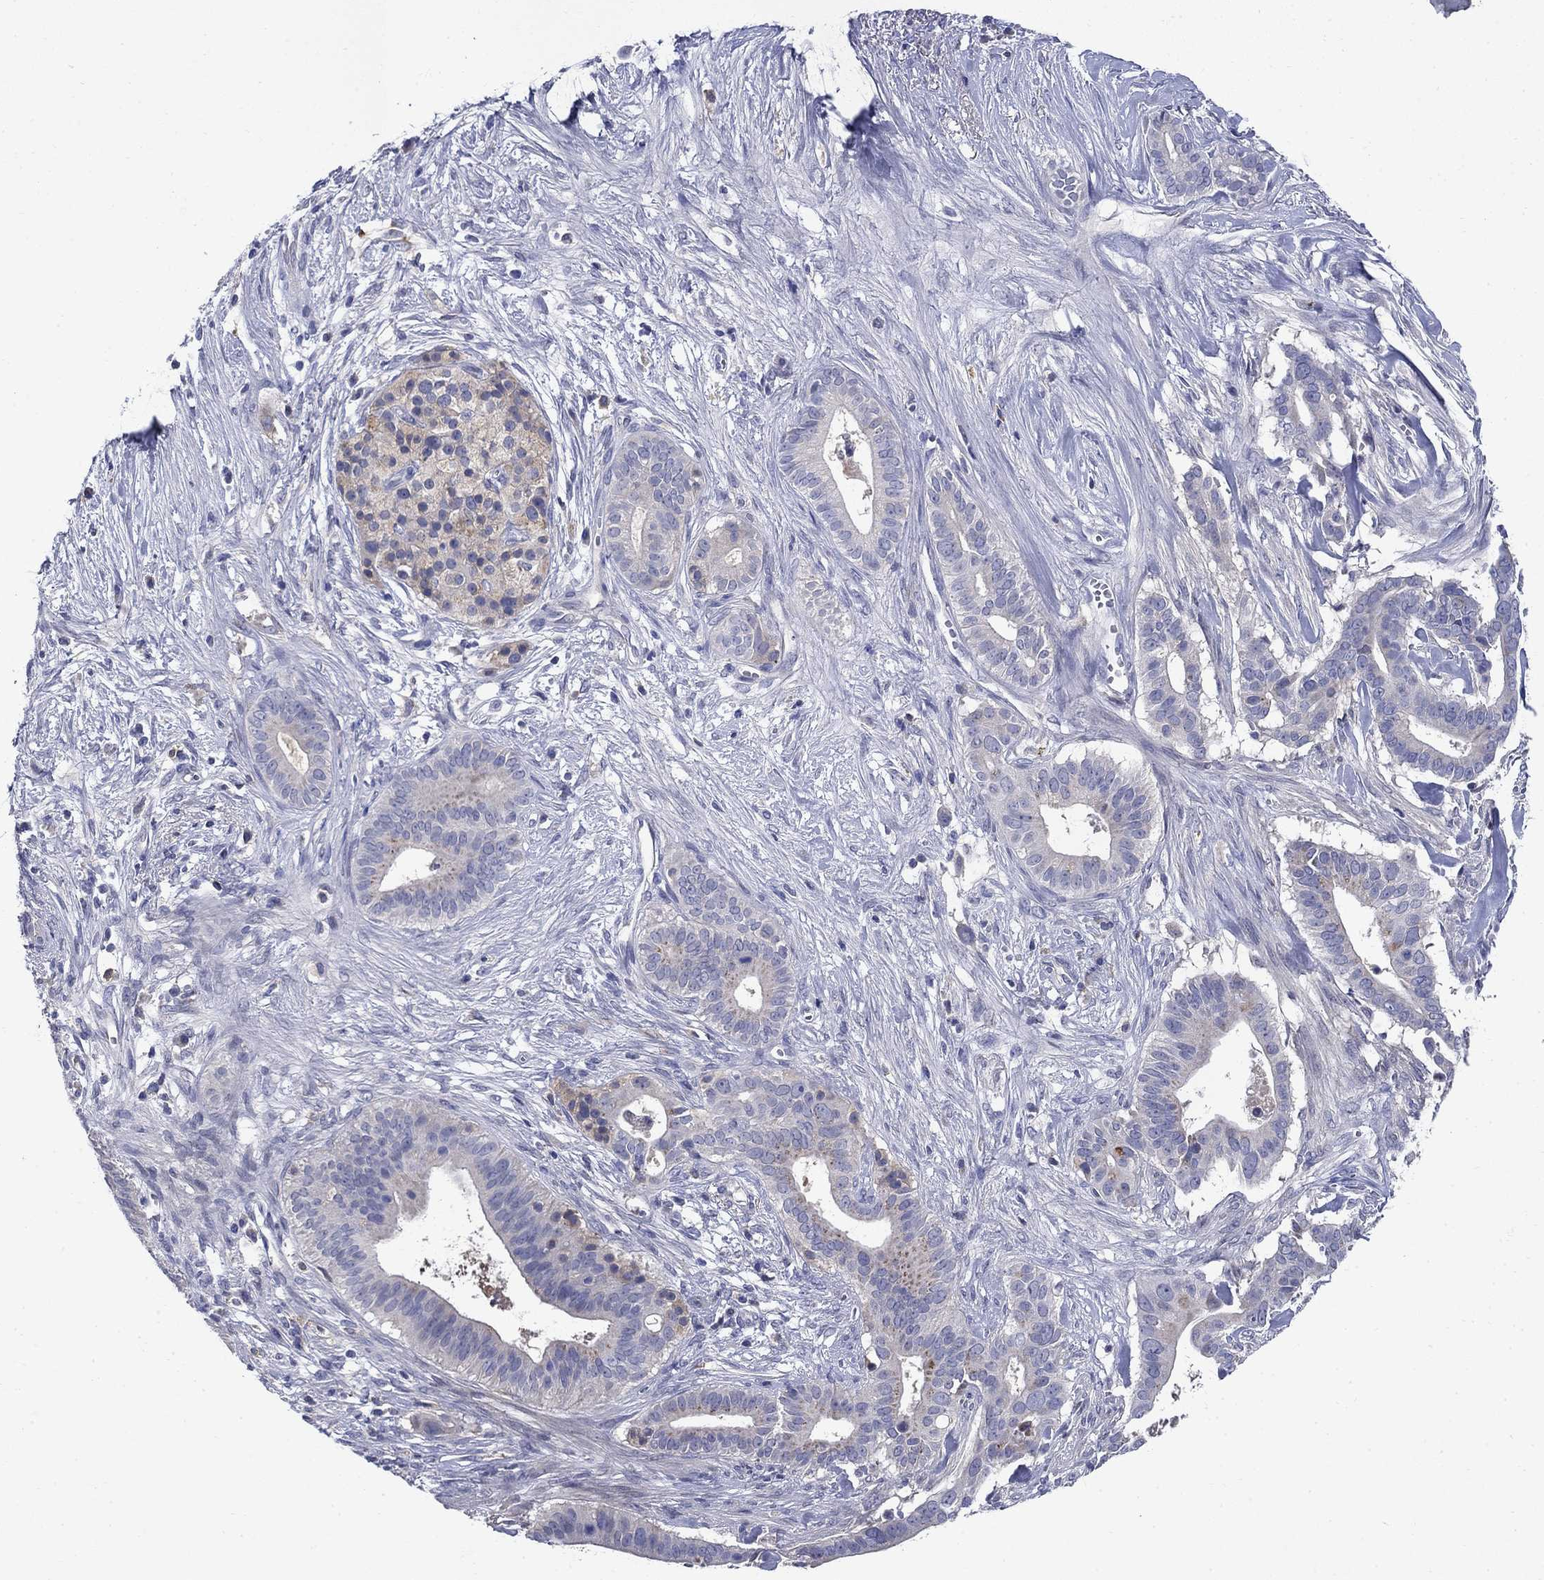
{"staining": {"intensity": "negative", "quantity": "none", "location": "none"}, "tissue": "pancreatic cancer", "cell_type": "Tumor cells", "image_type": "cancer", "snomed": [{"axis": "morphology", "description": "Adenocarcinoma, NOS"}, {"axis": "topography", "description": "Pancreas"}], "caption": "Tumor cells are negative for protein expression in human adenocarcinoma (pancreatic).", "gene": "STAB2", "patient": {"sex": "male", "age": 61}}